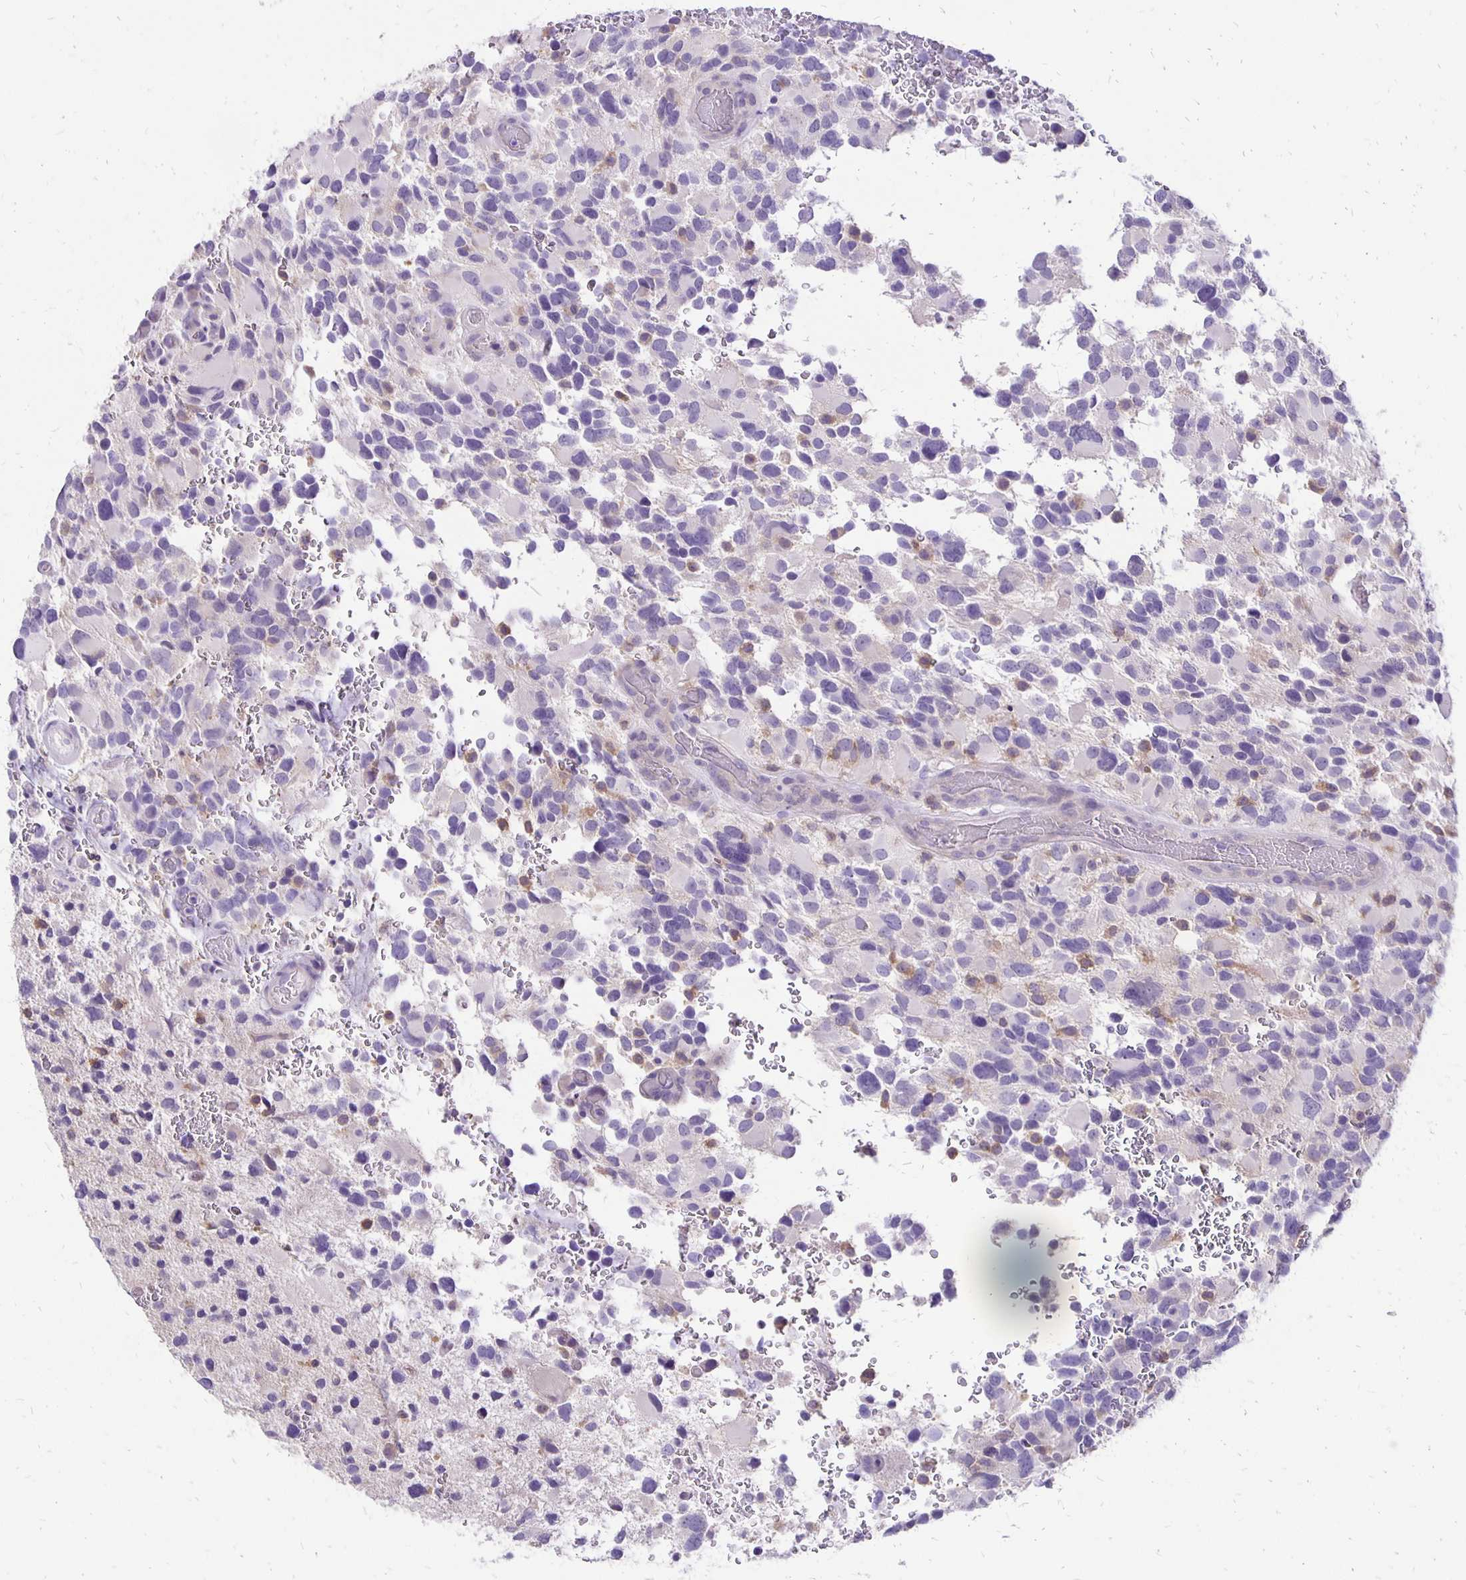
{"staining": {"intensity": "negative", "quantity": "none", "location": "none"}, "tissue": "glioma", "cell_type": "Tumor cells", "image_type": "cancer", "snomed": [{"axis": "morphology", "description": "Glioma, malignant, Low grade"}, {"axis": "topography", "description": "Brain"}], "caption": "The photomicrograph exhibits no significant positivity in tumor cells of glioma.", "gene": "ANKRD45", "patient": {"sex": "female", "age": 32}}